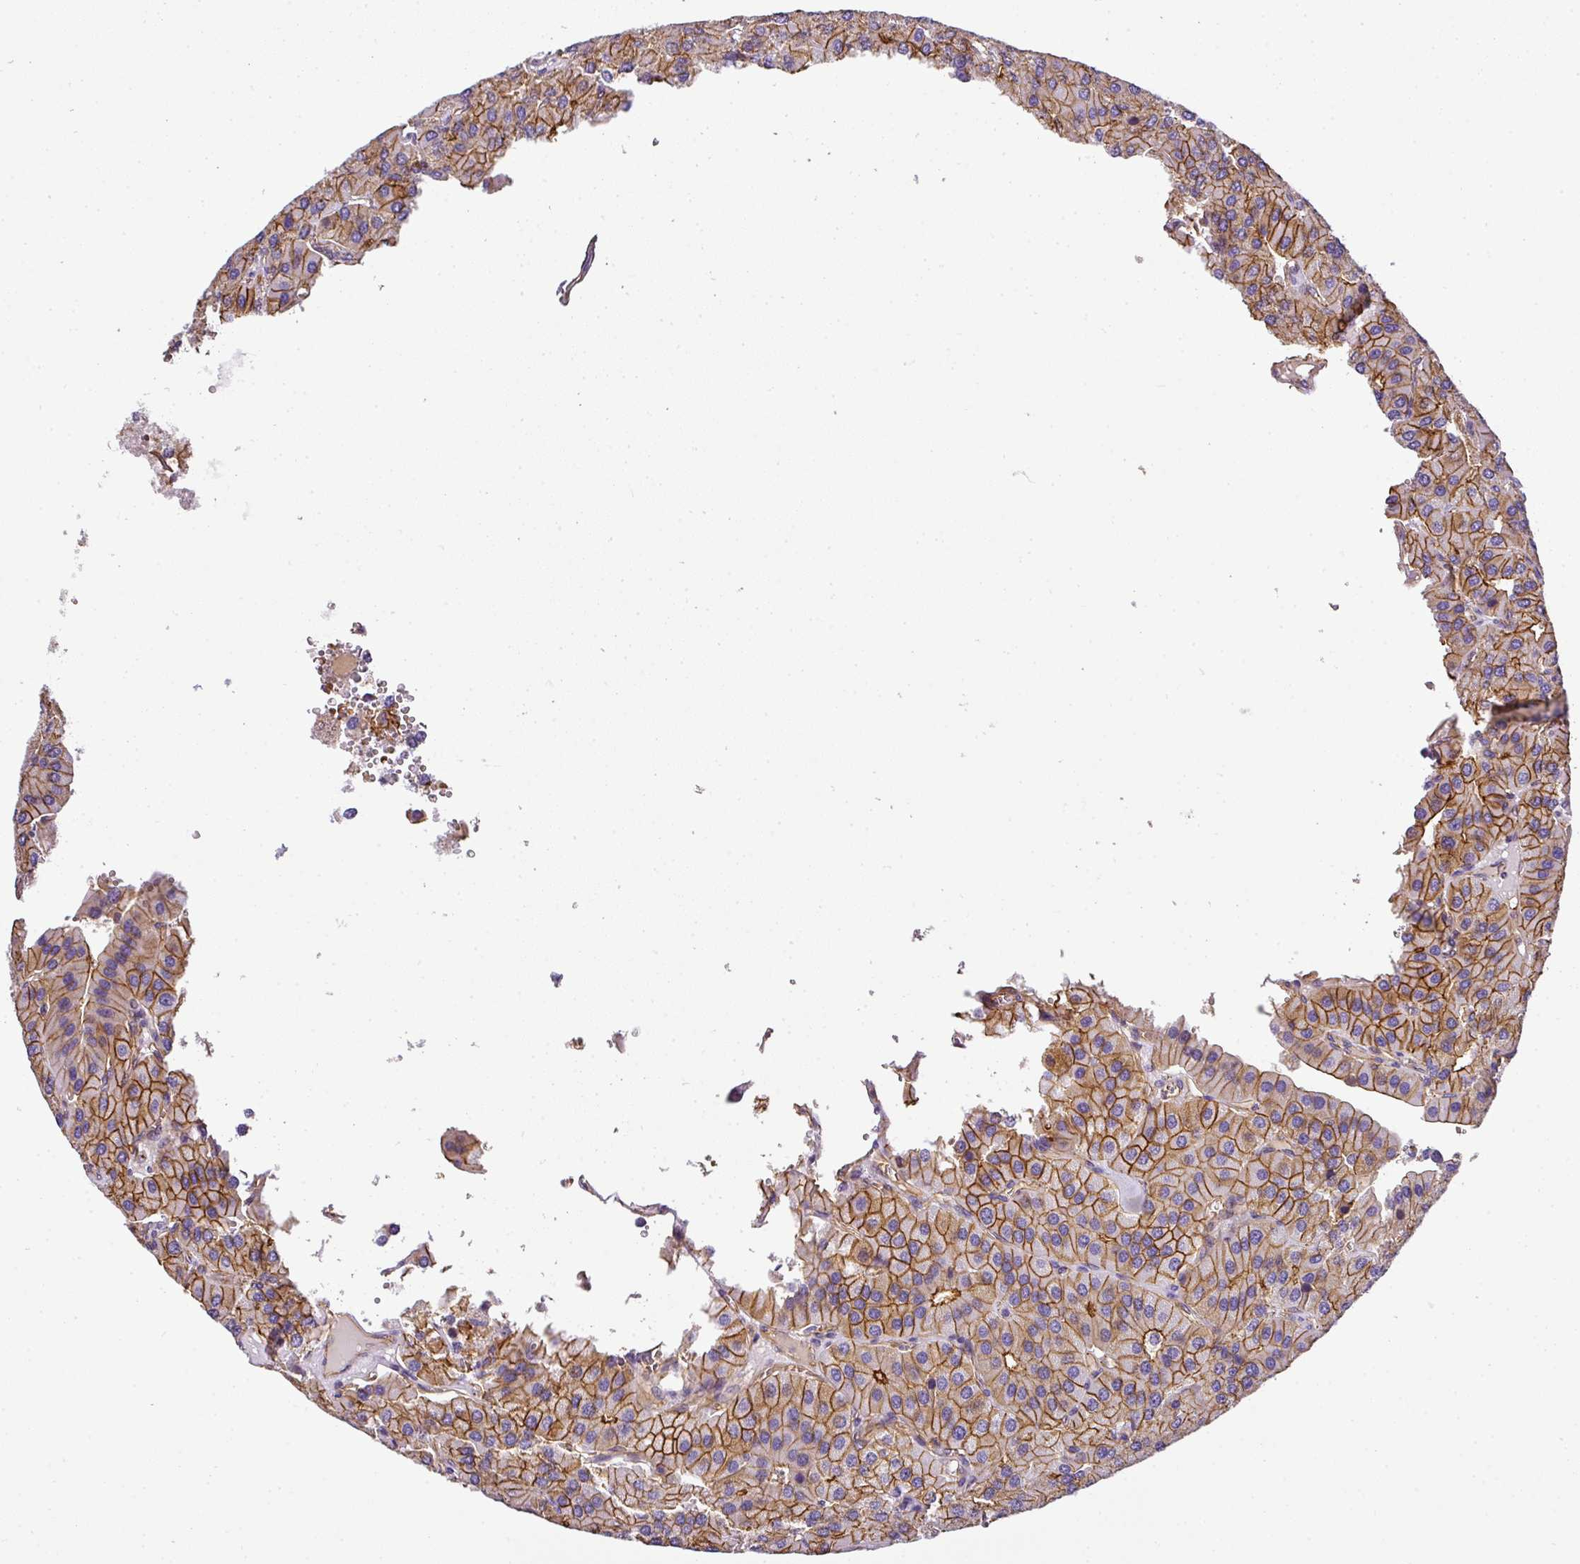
{"staining": {"intensity": "moderate", "quantity": ">75%", "location": "cytoplasmic/membranous"}, "tissue": "parathyroid gland", "cell_type": "Glandular cells", "image_type": "normal", "snomed": [{"axis": "morphology", "description": "Normal tissue, NOS"}, {"axis": "morphology", "description": "Adenoma, NOS"}, {"axis": "topography", "description": "Parathyroid gland"}], "caption": "A high-resolution micrograph shows immunohistochemistry (IHC) staining of unremarkable parathyroid gland, which displays moderate cytoplasmic/membranous expression in about >75% of glandular cells.", "gene": "OR11H4", "patient": {"sex": "female", "age": 86}}